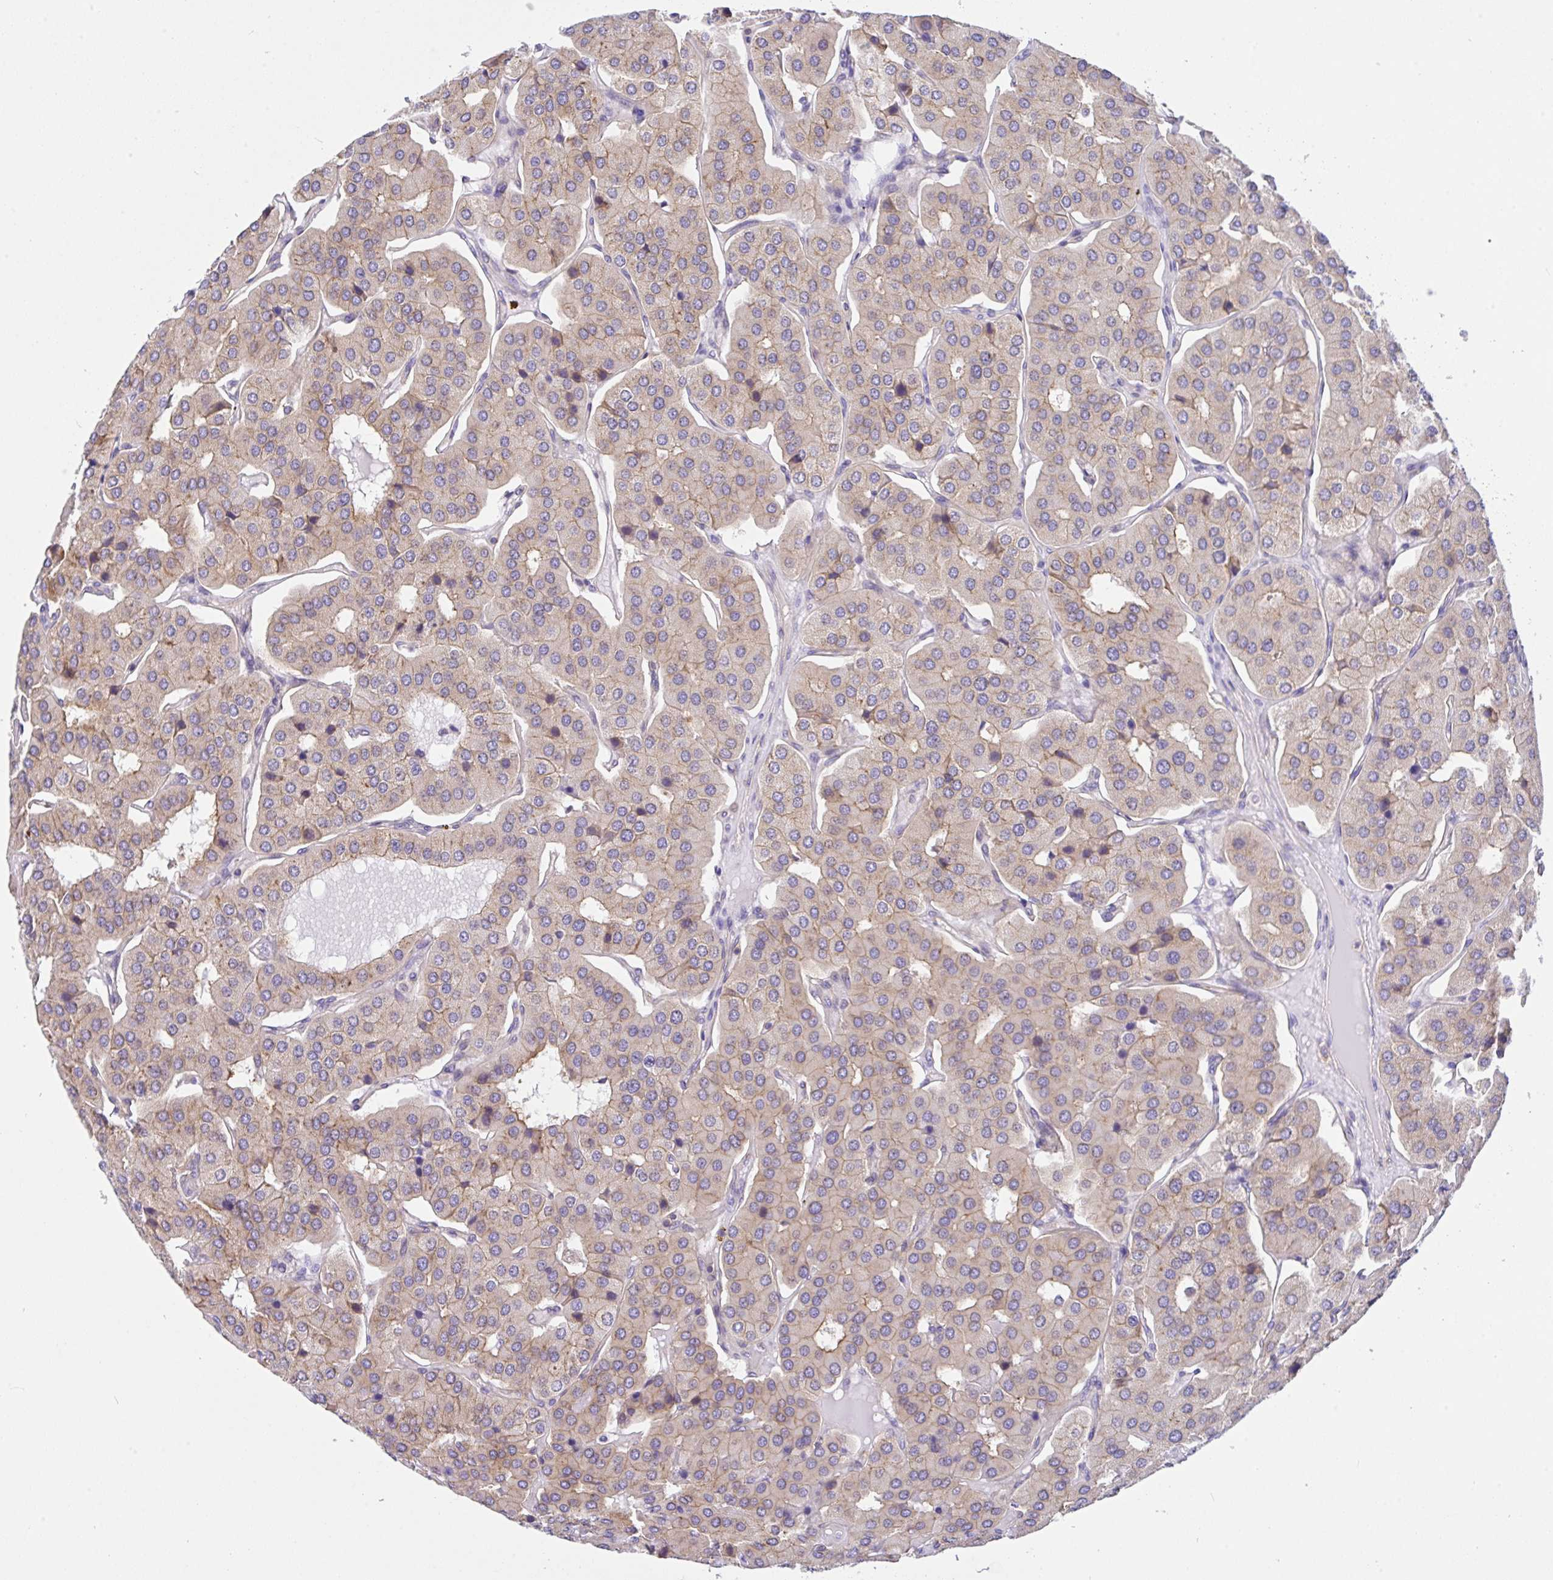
{"staining": {"intensity": "weak", "quantity": "25%-75%", "location": "cytoplasmic/membranous"}, "tissue": "parathyroid gland", "cell_type": "Glandular cells", "image_type": "normal", "snomed": [{"axis": "morphology", "description": "Normal tissue, NOS"}, {"axis": "morphology", "description": "Adenoma, NOS"}, {"axis": "topography", "description": "Parathyroid gland"}], "caption": "DAB immunohistochemical staining of normal parathyroid gland reveals weak cytoplasmic/membranous protein expression in about 25%-75% of glandular cells. (DAB (3,3'-diaminobenzidine) = brown stain, brightfield microscopy at high magnification).", "gene": "GFPT2", "patient": {"sex": "female", "age": 86}}